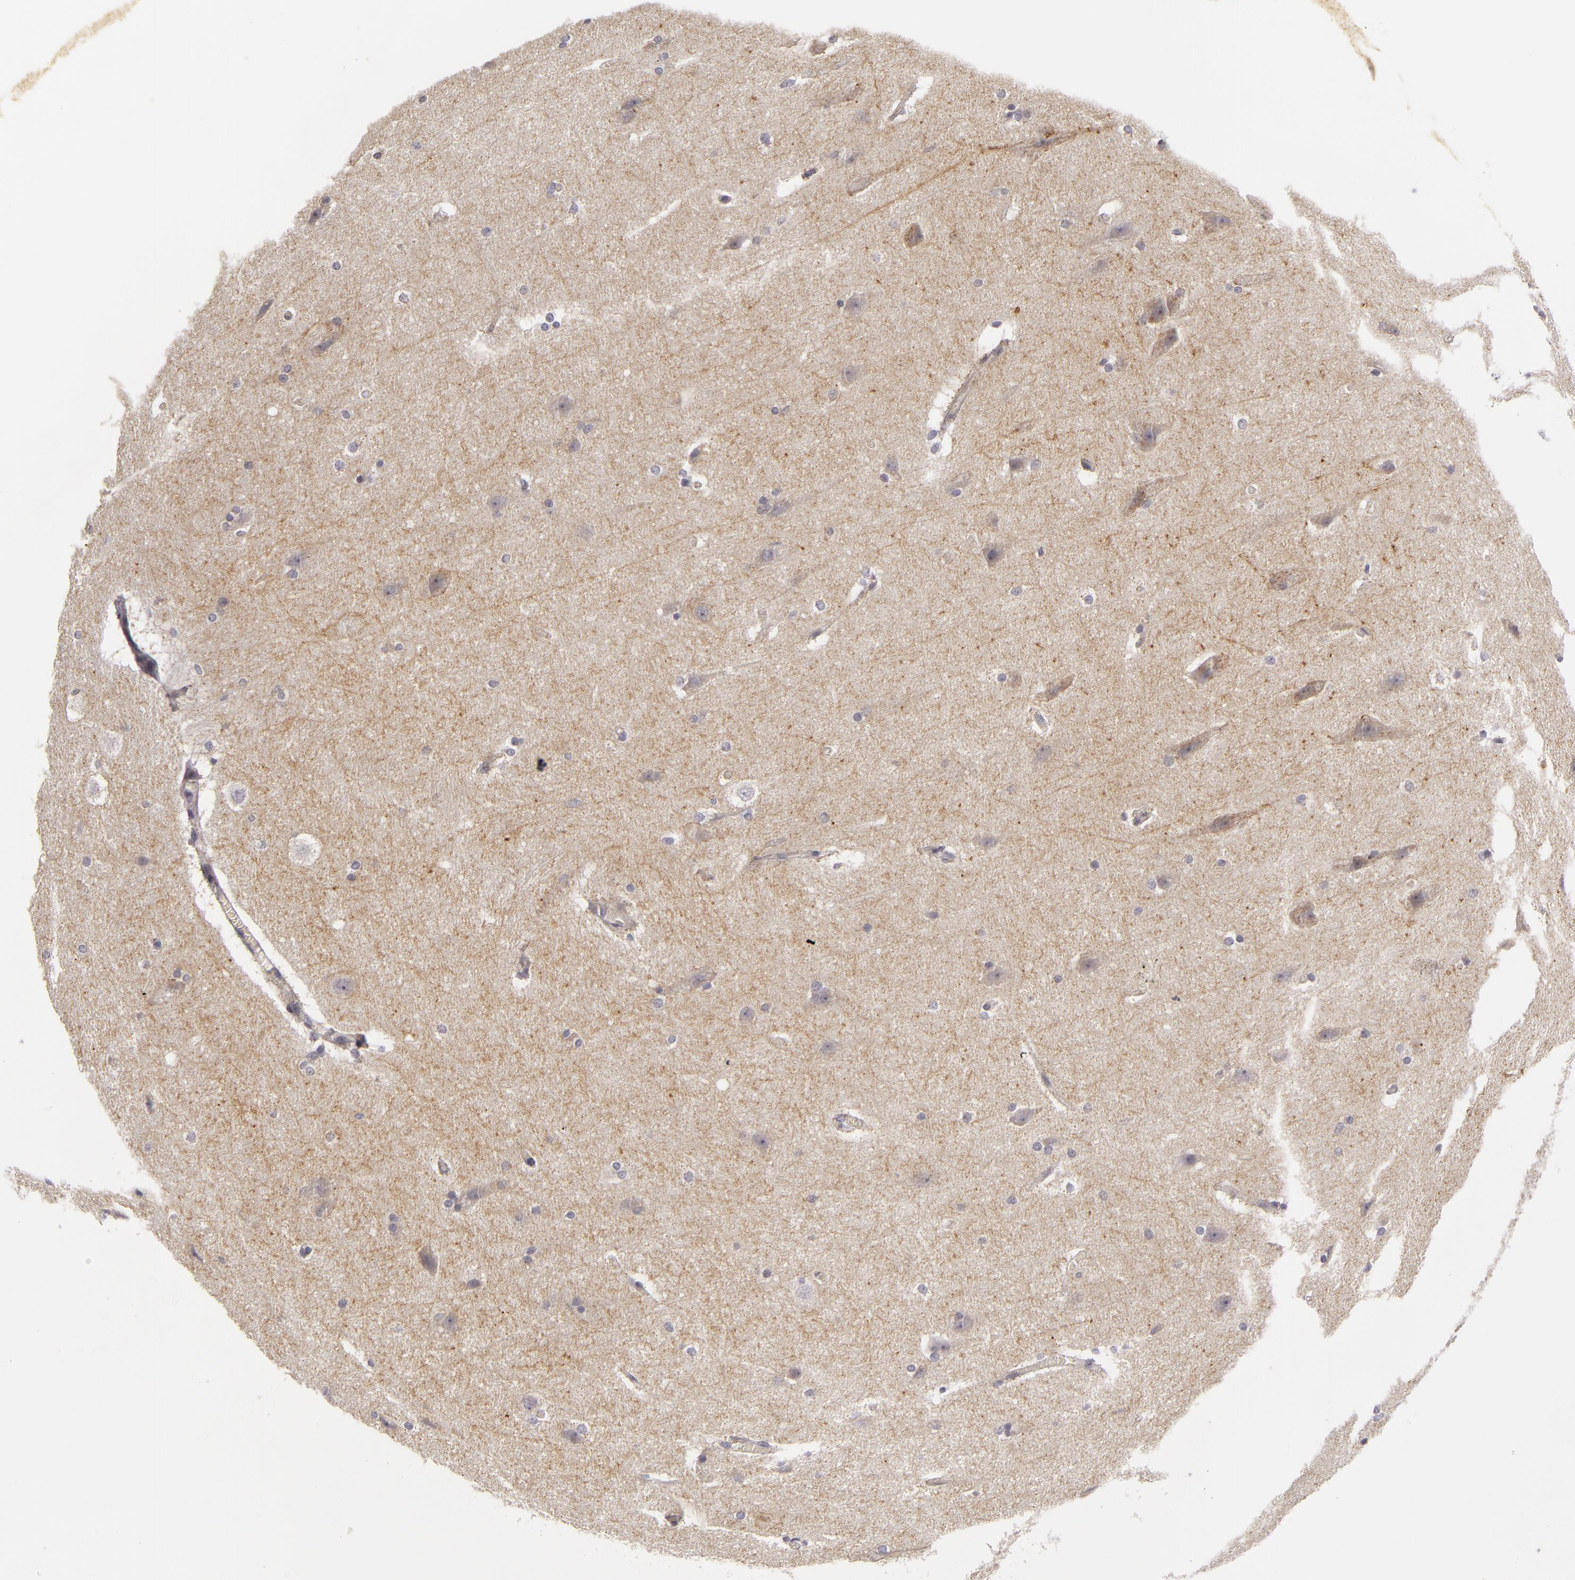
{"staining": {"intensity": "negative", "quantity": "none", "location": "none"}, "tissue": "cerebral cortex", "cell_type": "Endothelial cells", "image_type": "normal", "snomed": [{"axis": "morphology", "description": "Normal tissue, NOS"}, {"axis": "topography", "description": "Cerebral cortex"}, {"axis": "topography", "description": "Hippocampus"}], "caption": "The image displays no staining of endothelial cells in normal cerebral cortex.", "gene": "ATP2B3", "patient": {"sex": "female", "age": 19}}